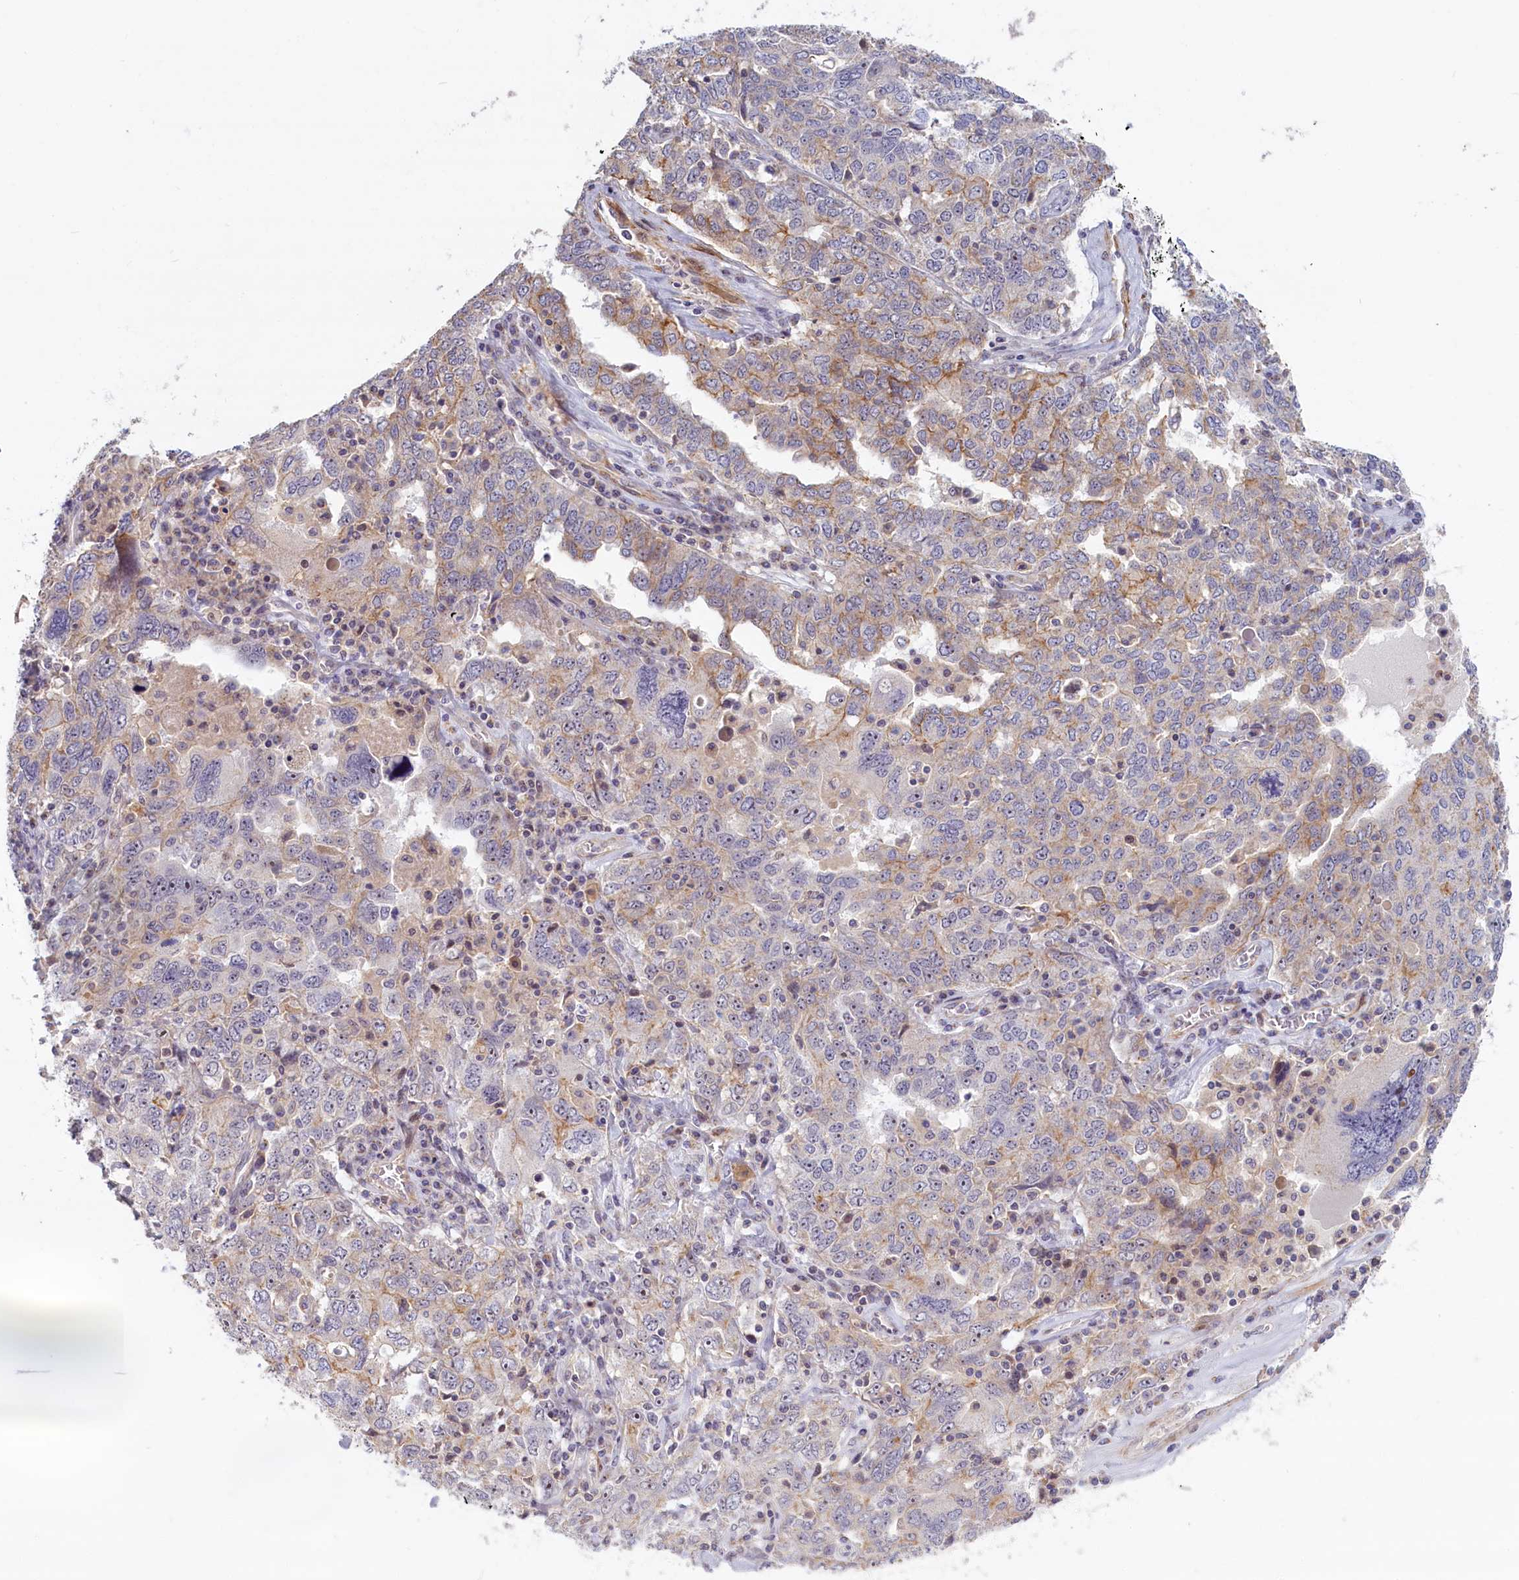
{"staining": {"intensity": "moderate", "quantity": "<25%", "location": "cytoplasmic/membranous"}, "tissue": "ovarian cancer", "cell_type": "Tumor cells", "image_type": "cancer", "snomed": [{"axis": "morphology", "description": "Carcinoma, endometroid"}, {"axis": "topography", "description": "Ovary"}], "caption": "Moderate cytoplasmic/membranous protein positivity is present in approximately <25% of tumor cells in ovarian cancer.", "gene": "TRPM4", "patient": {"sex": "female", "age": 62}}